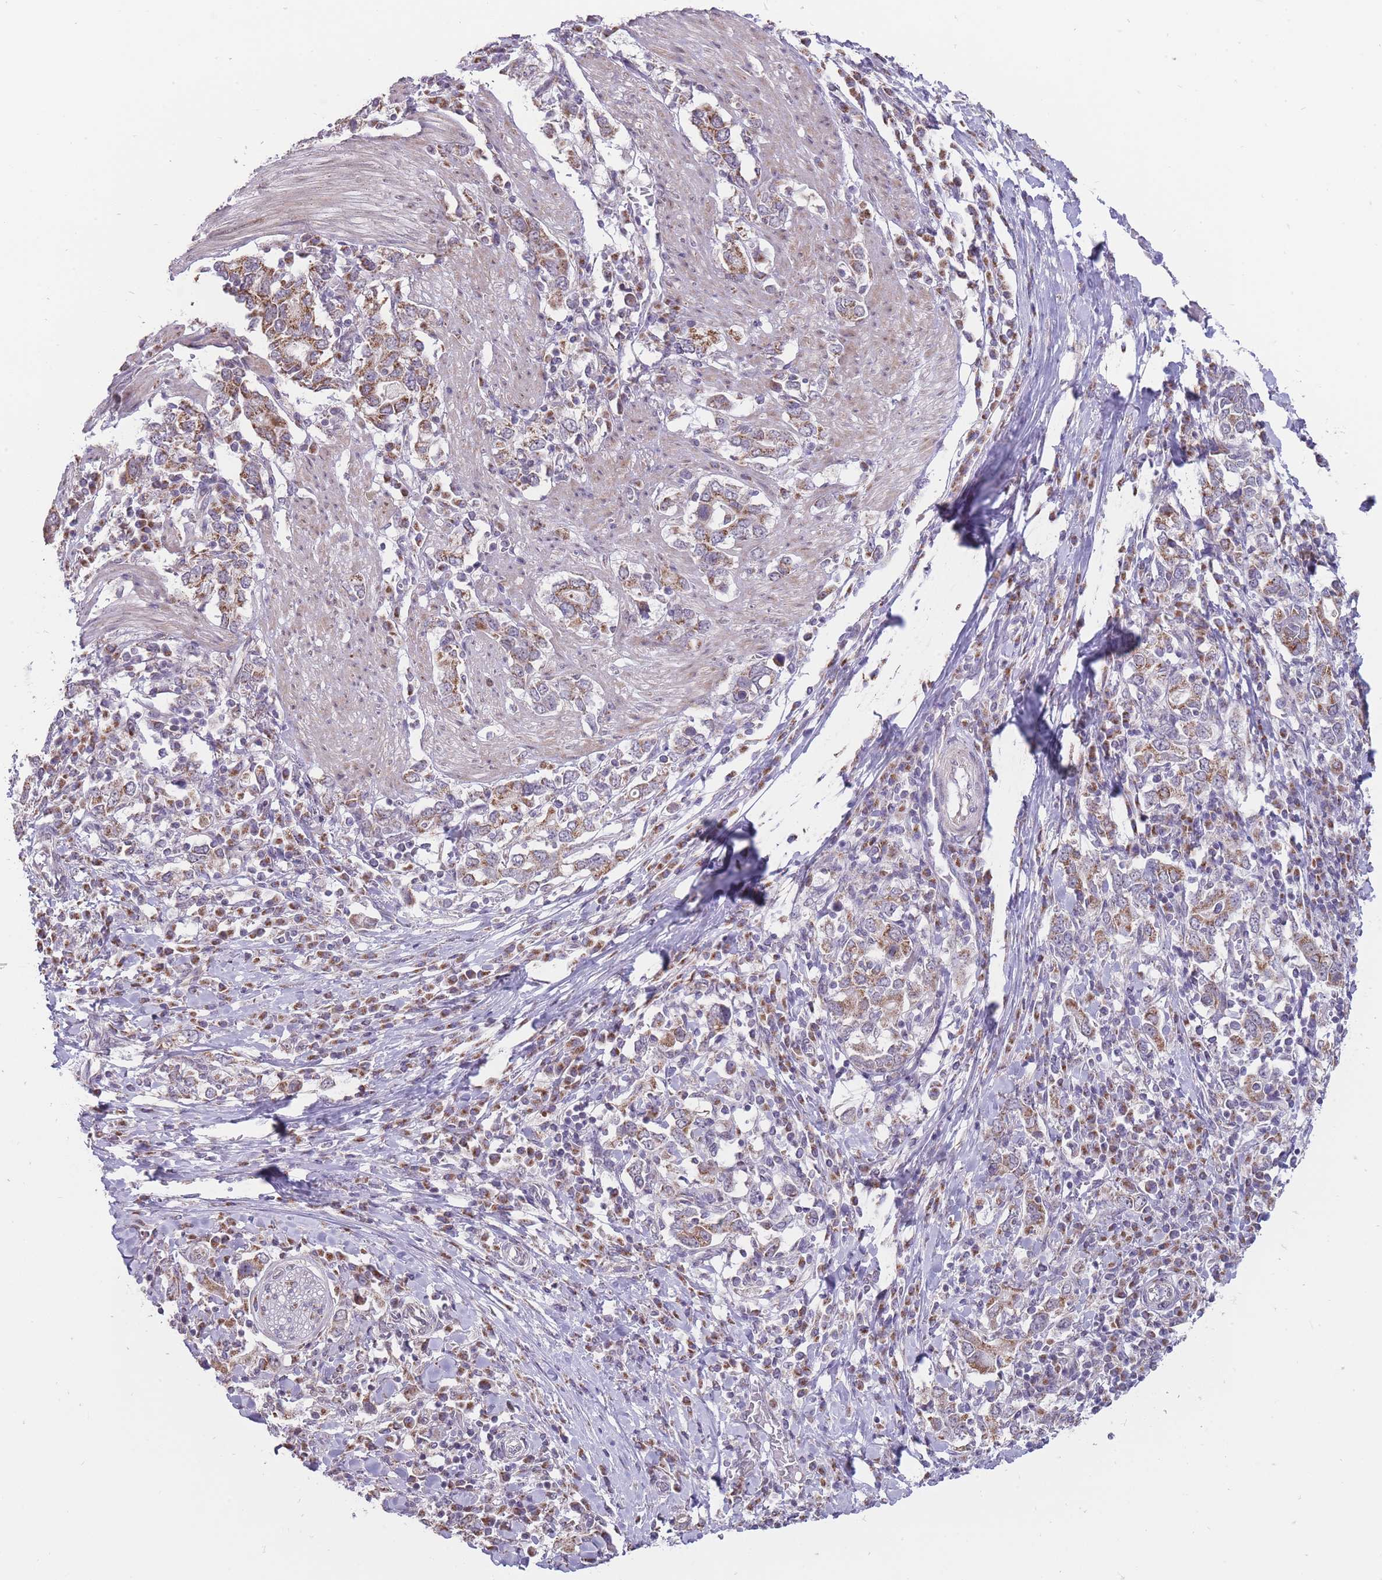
{"staining": {"intensity": "moderate", "quantity": "25%-75%", "location": "cytoplasmic/membranous"}, "tissue": "stomach cancer", "cell_type": "Tumor cells", "image_type": "cancer", "snomed": [{"axis": "morphology", "description": "Adenocarcinoma, NOS"}, {"axis": "topography", "description": "Stomach, upper"}, {"axis": "topography", "description": "Stomach"}], "caption": "Moderate cytoplasmic/membranous protein staining is appreciated in about 25%-75% of tumor cells in stomach cancer (adenocarcinoma). (DAB (3,3'-diaminobenzidine) = brown stain, brightfield microscopy at high magnification).", "gene": "NELL1", "patient": {"sex": "male", "age": 62}}